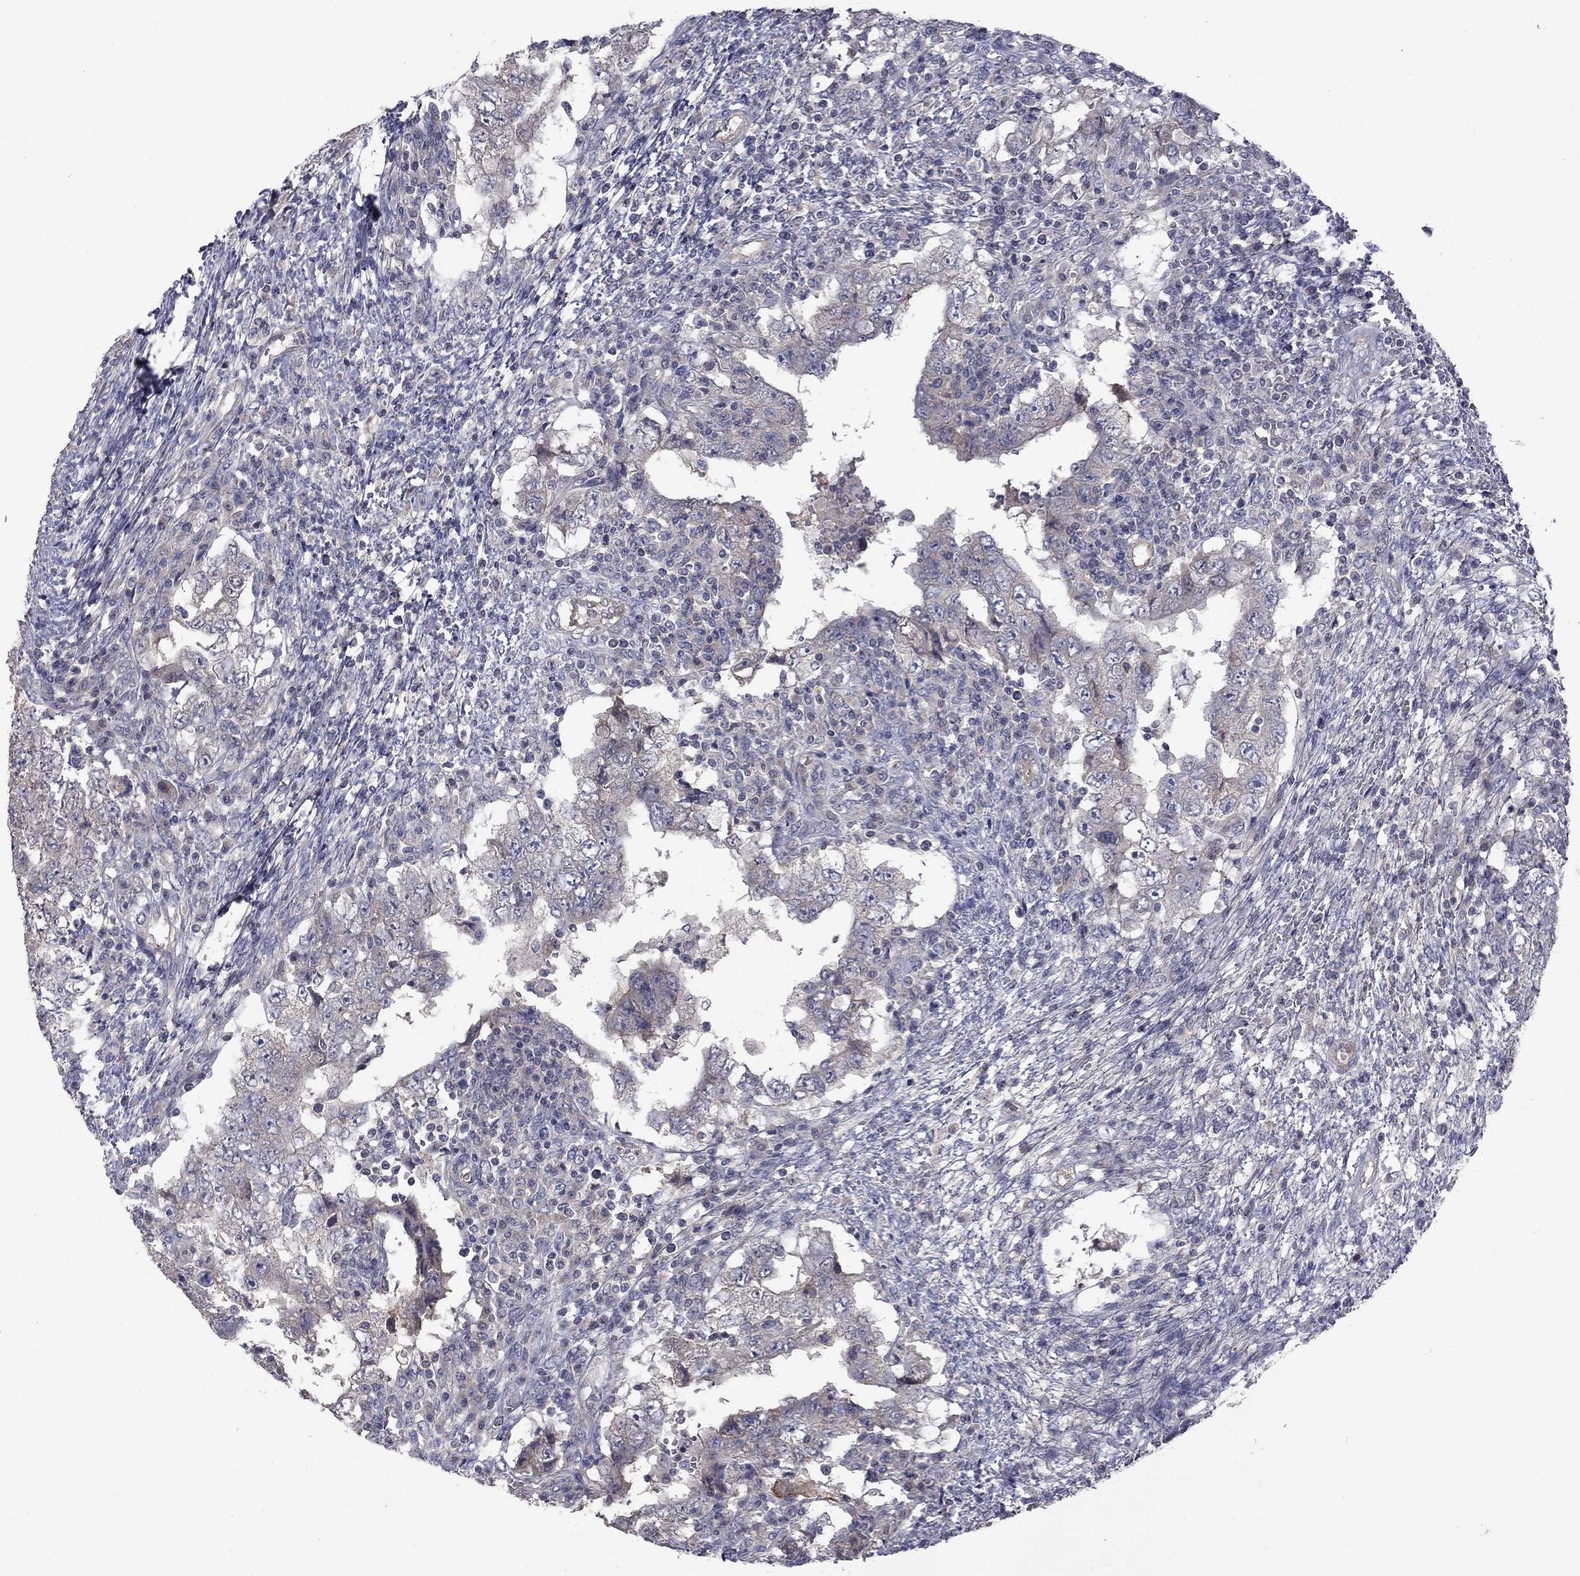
{"staining": {"intensity": "negative", "quantity": "none", "location": "none"}, "tissue": "testis cancer", "cell_type": "Tumor cells", "image_type": "cancer", "snomed": [{"axis": "morphology", "description": "Carcinoma, Embryonal, NOS"}, {"axis": "topography", "description": "Testis"}], "caption": "DAB (3,3'-diaminobenzidine) immunohistochemical staining of human embryonal carcinoma (testis) reveals no significant positivity in tumor cells. Nuclei are stained in blue.", "gene": "SLC39A14", "patient": {"sex": "male", "age": 26}}